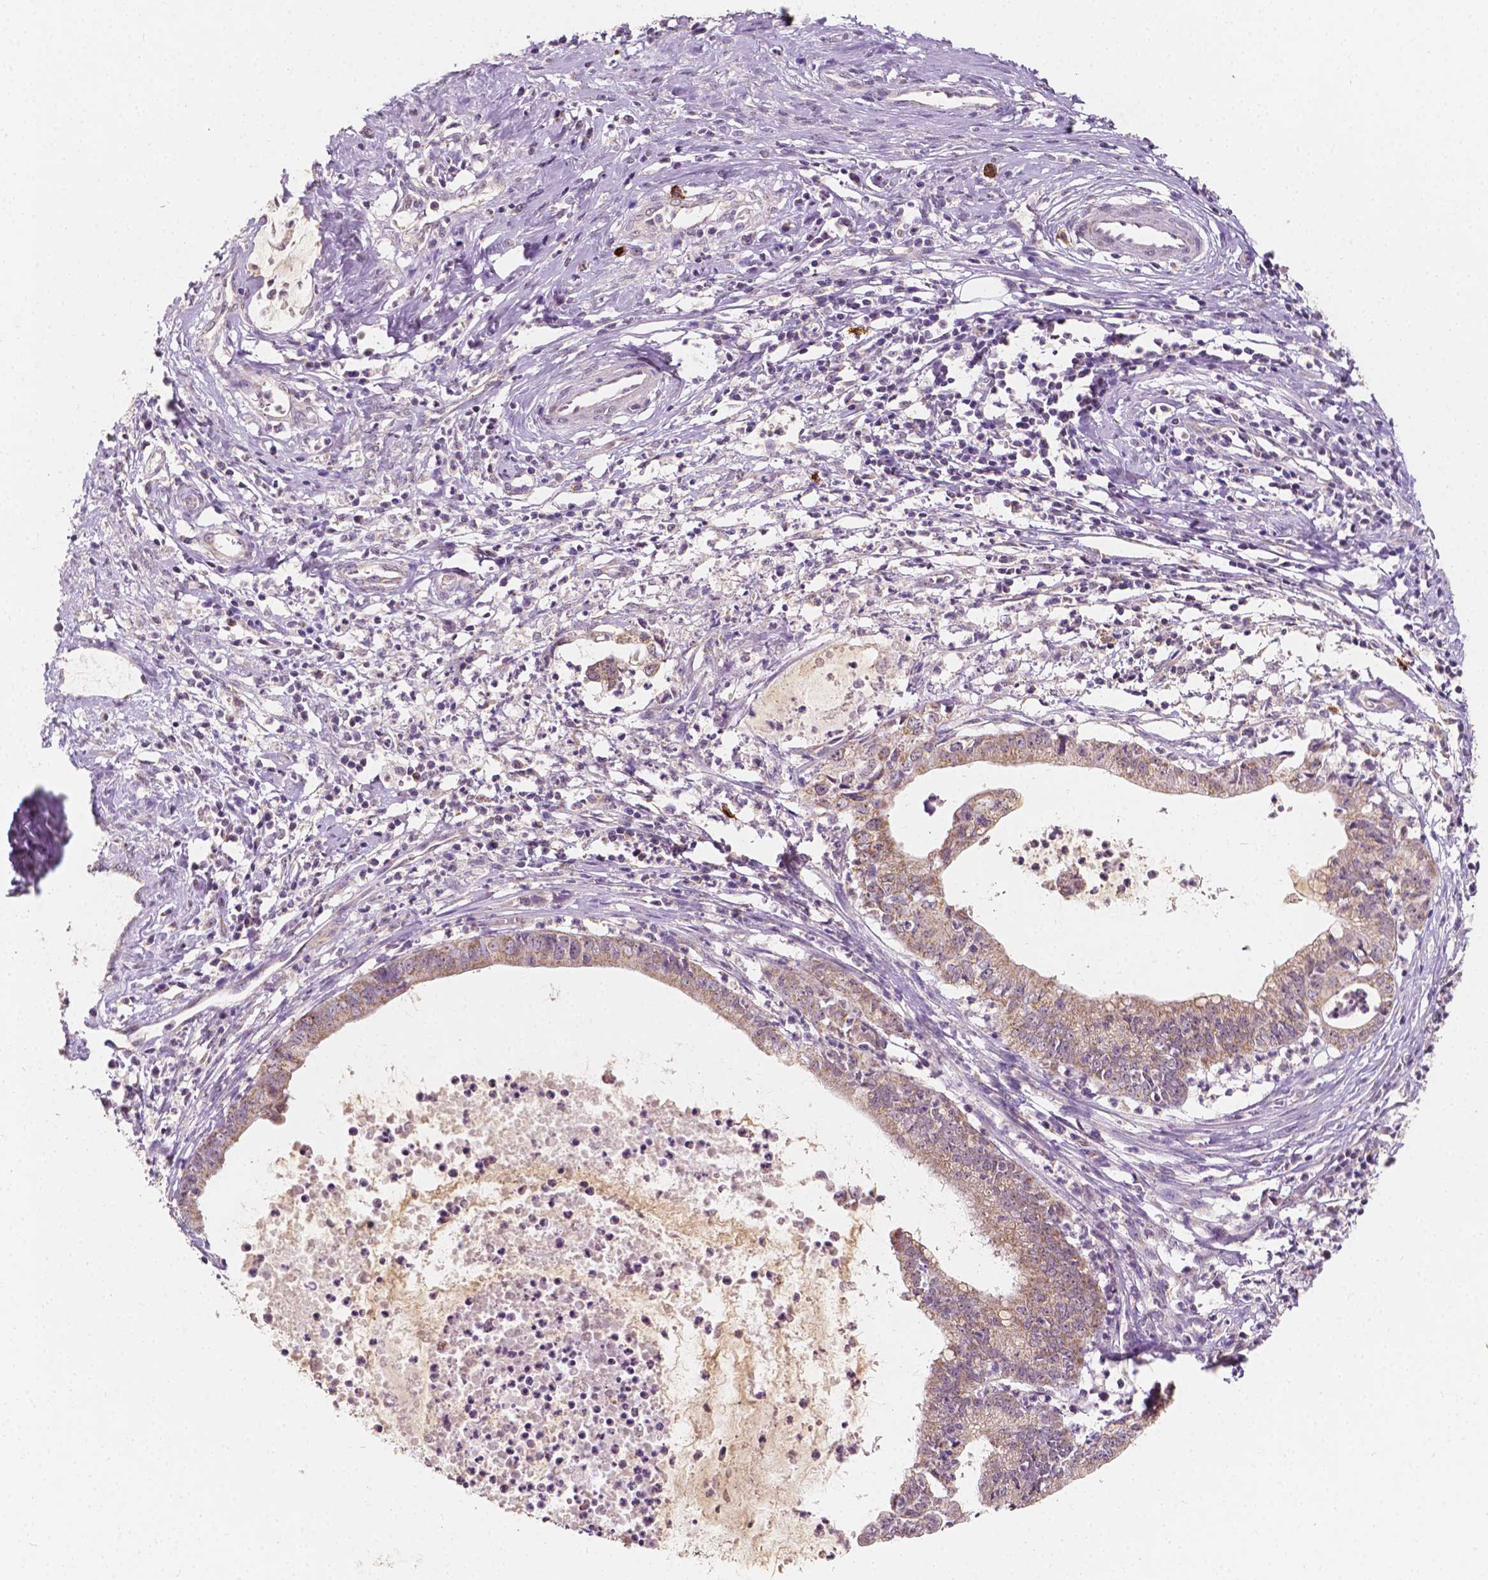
{"staining": {"intensity": "negative", "quantity": "none", "location": "none"}, "tissue": "cervical cancer", "cell_type": "Tumor cells", "image_type": "cancer", "snomed": [{"axis": "morphology", "description": "Normal tissue, NOS"}, {"axis": "morphology", "description": "Adenocarcinoma, NOS"}, {"axis": "topography", "description": "Cervix"}], "caption": "Tumor cells are negative for protein expression in human adenocarcinoma (cervical).", "gene": "SIRT2", "patient": {"sex": "female", "age": 38}}